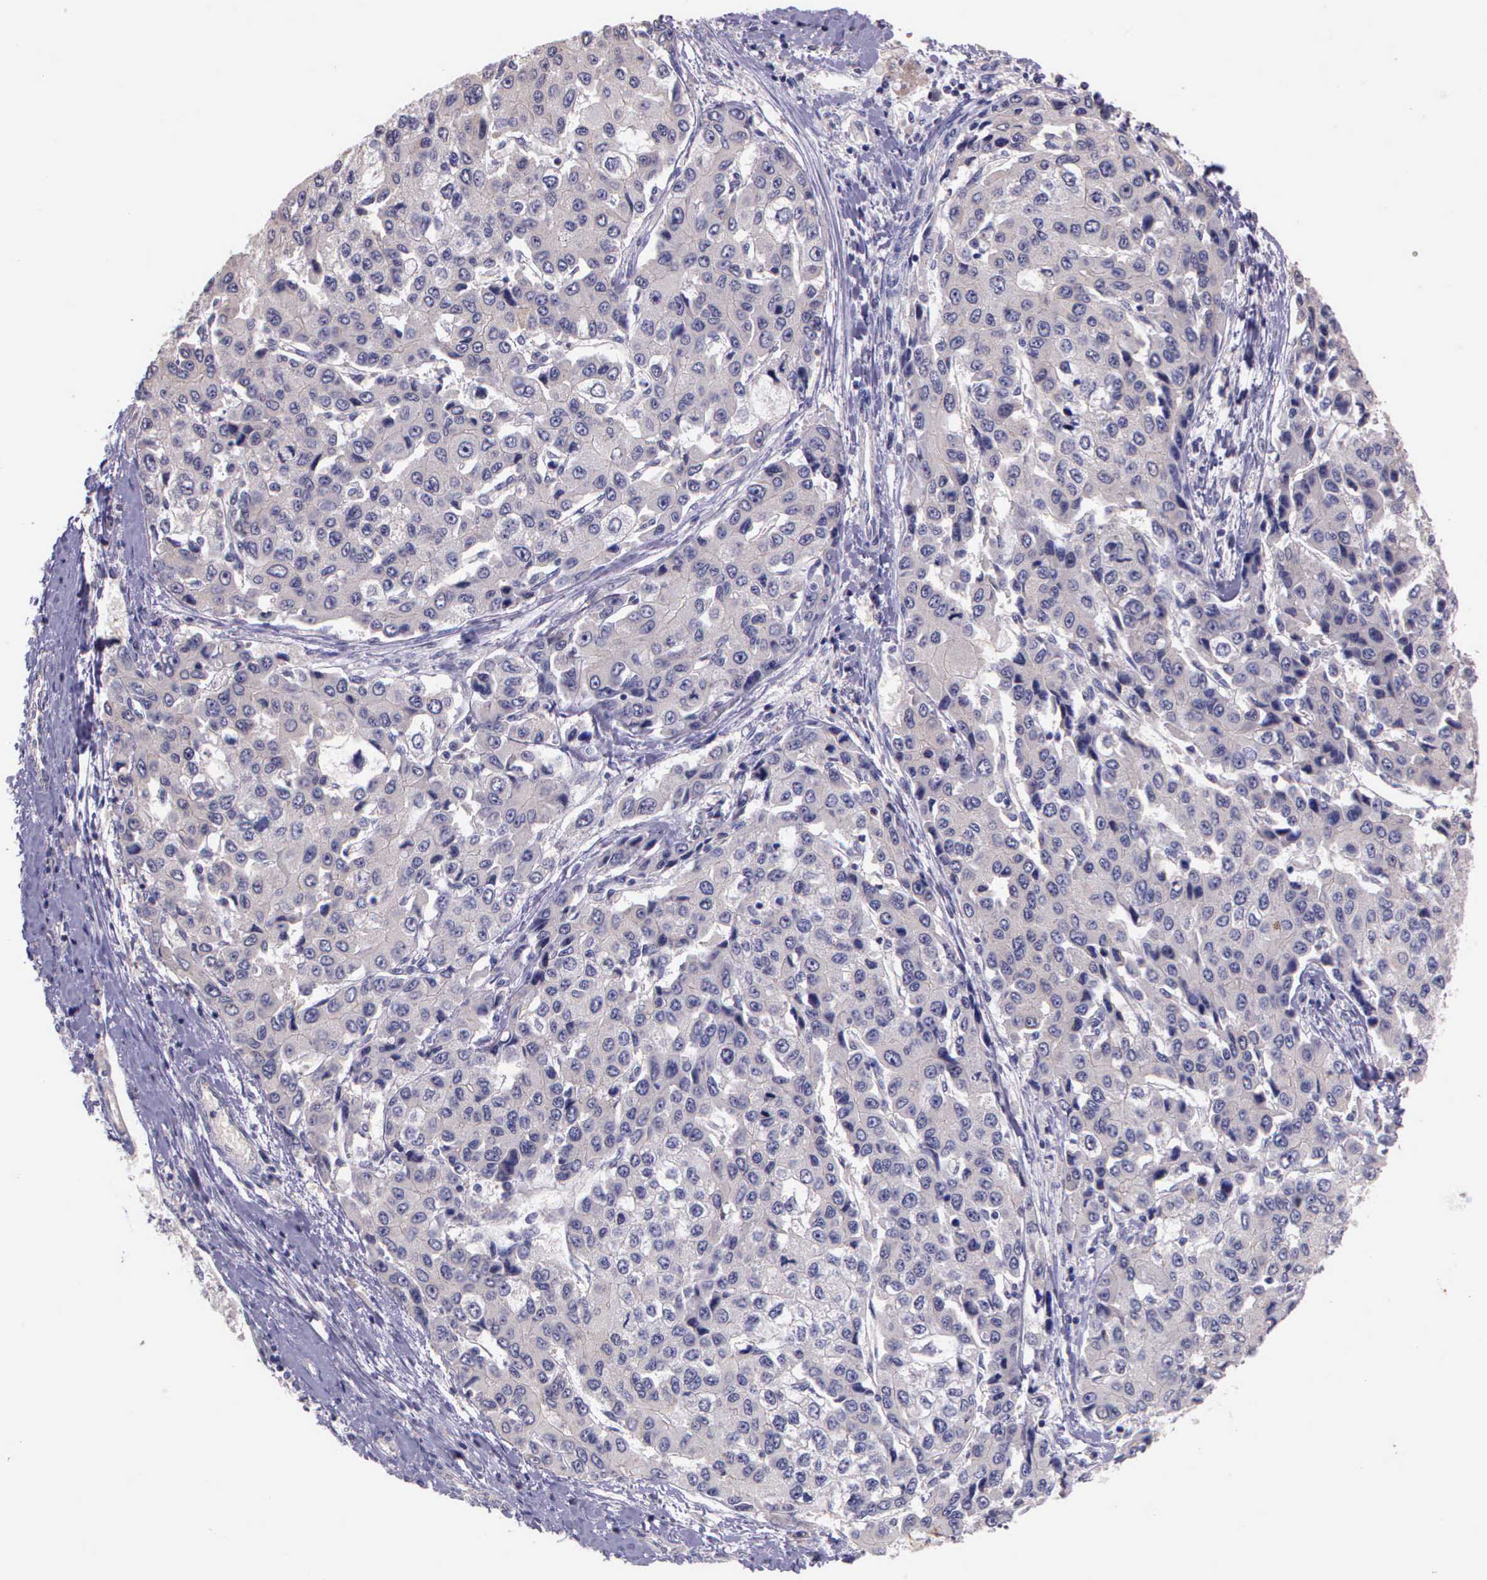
{"staining": {"intensity": "negative", "quantity": "none", "location": "none"}, "tissue": "liver cancer", "cell_type": "Tumor cells", "image_type": "cancer", "snomed": [{"axis": "morphology", "description": "Carcinoma, Hepatocellular, NOS"}, {"axis": "topography", "description": "Liver"}], "caption": "A micrograph of human liver hepatocellular carcinoma is negative for staining in tumor cells.", "gene": "IGBP1", "patient": {"sex": "female", "age": 66}}